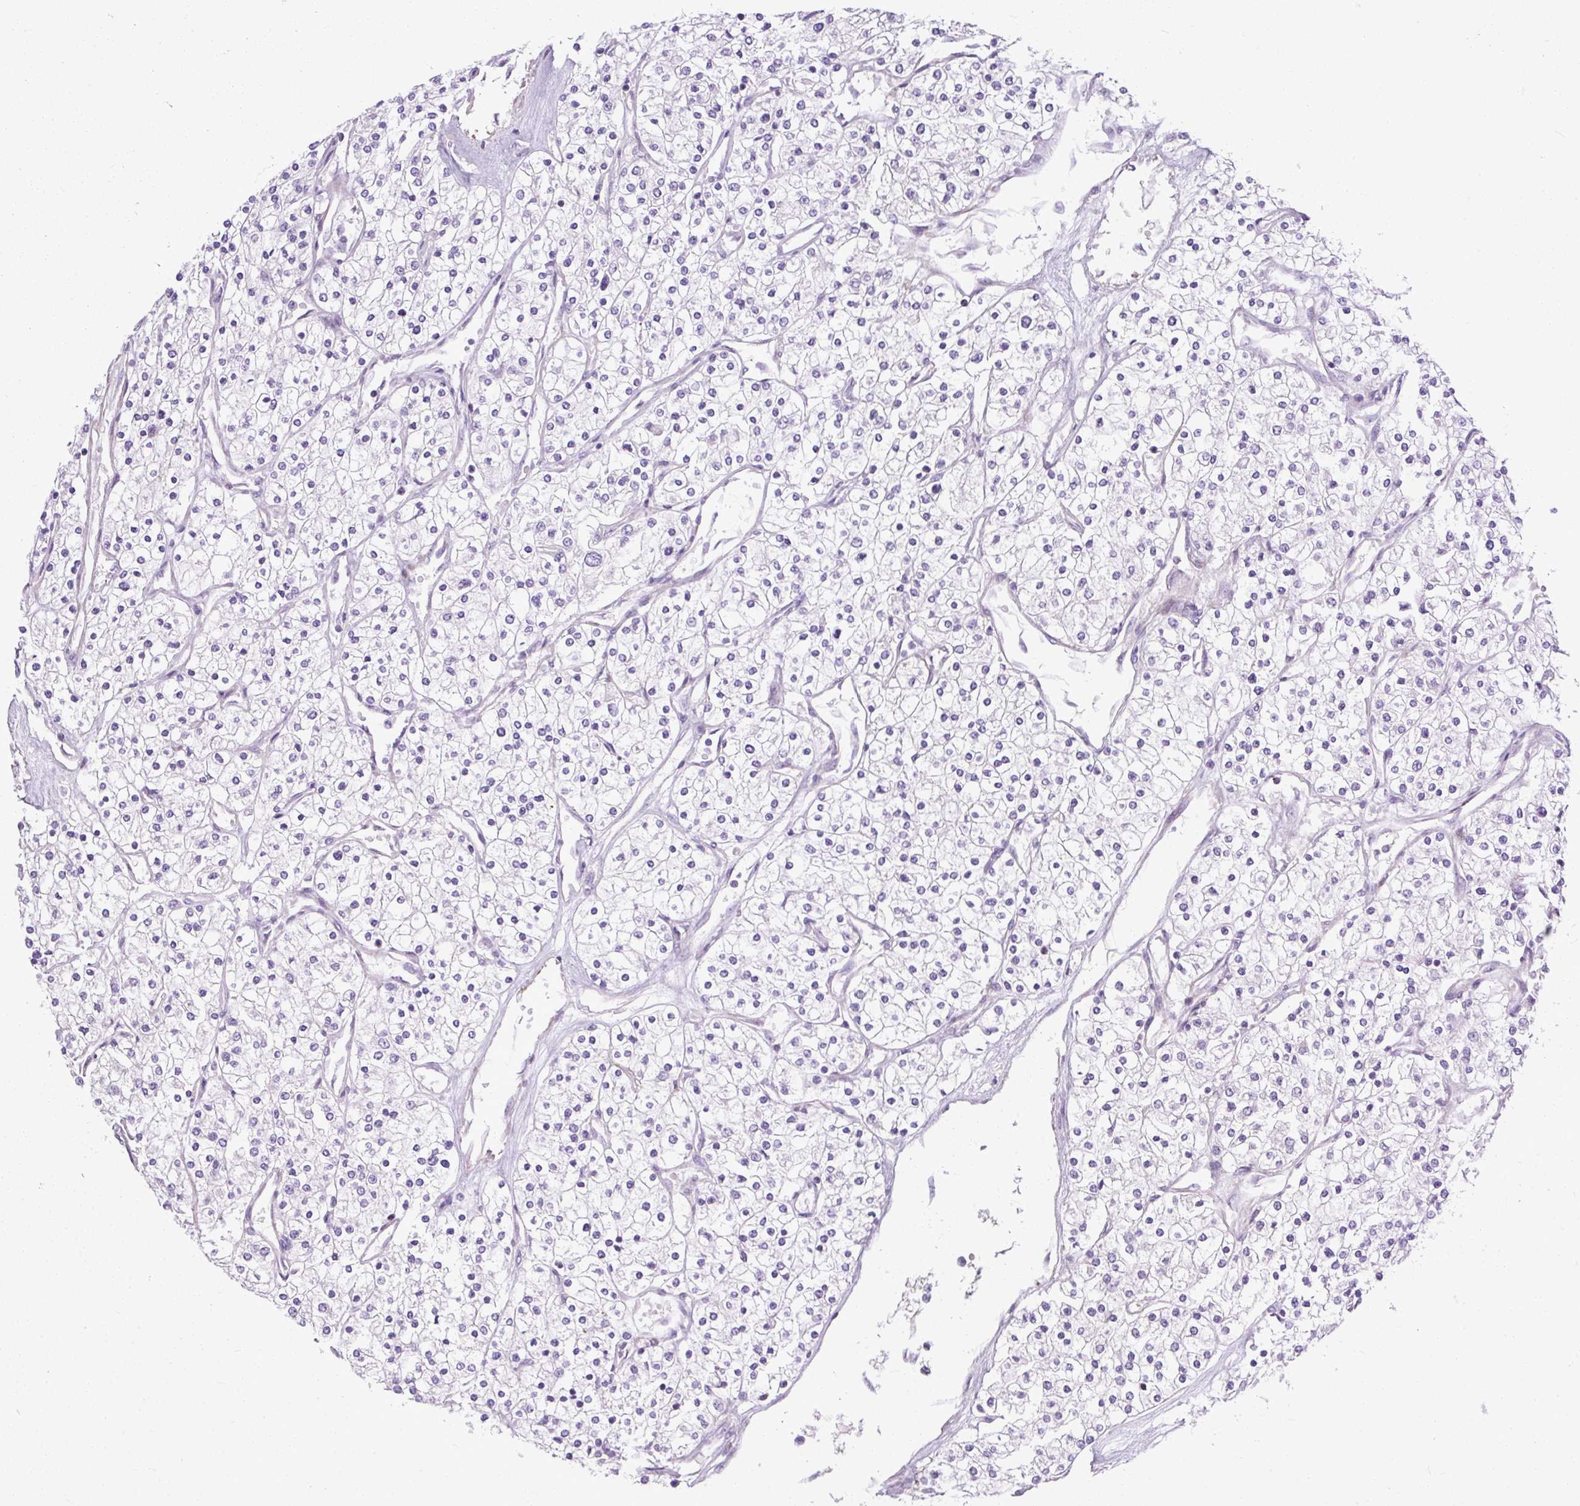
{"staining": {"intensity": "negative", "quantity": "none", "location": "none"}, "tissue": "renal cancer", "cell_type": "Tumor cells", "image_type": "cancer", "snomed": [{"axis": "morphology", "description": "Adenocarcinoma, NOS"}, {"axis": "topography", "description": "Kidney"}], "caption": "Adenocarcinoma (renal) was stained to show a protein in brown. There is no significant positivity in tumor cells. (Stains: DAB IHC with hematoxylin counter stain, Microscopy: brightfield microscopy at high magnification).", "gene": "ZNF197", "patient": {"sex": "male", "age": 80}}